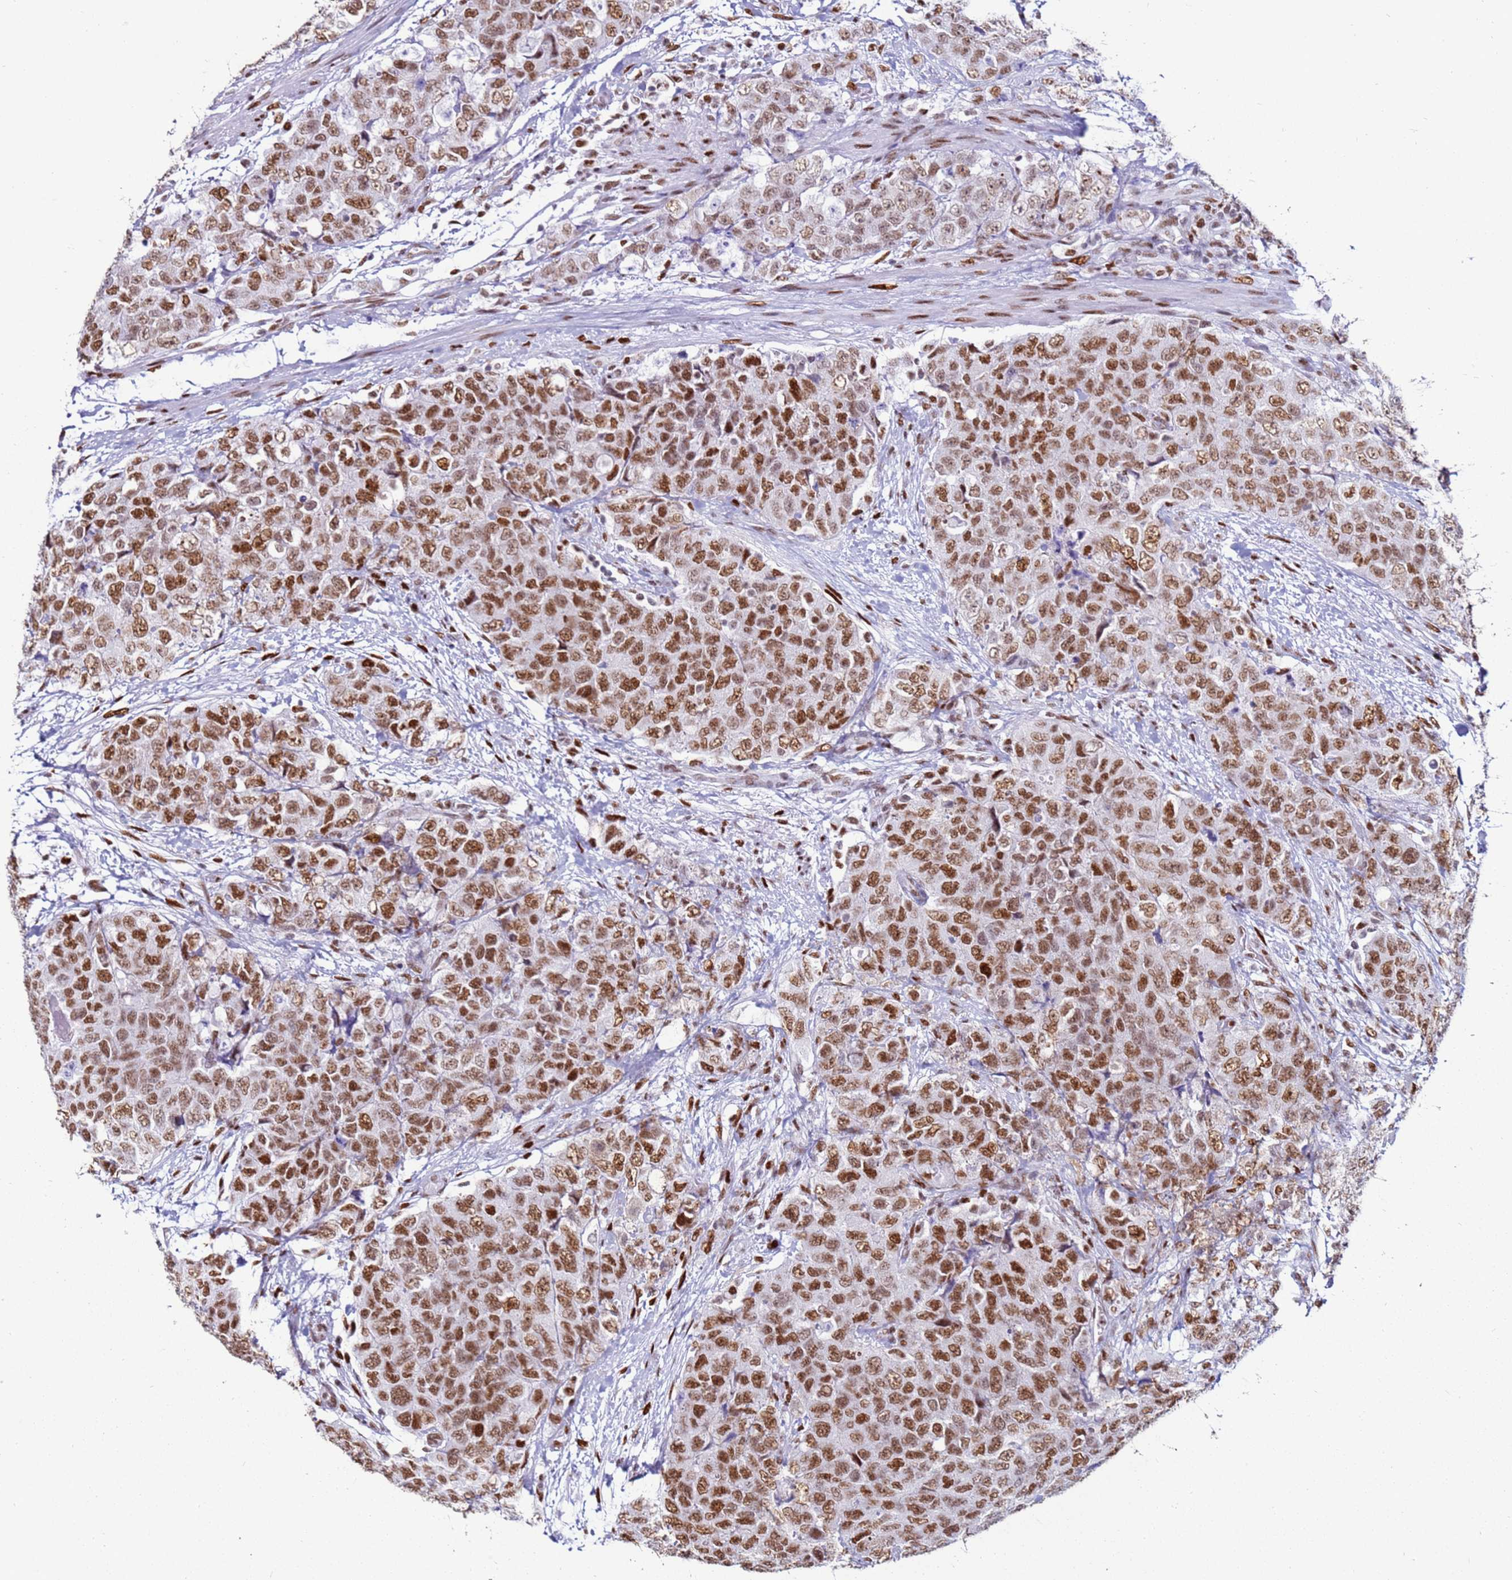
{"staining": {"intensity": "moderate", "quantity": ">75%", "location": "nuclear"}, "tissue": "urothelial cancer", "cell_type": "Tumor cells", "image_type": "cancer", "snomed": [{"axis": "morphology", "description": "Urothelial carcinoma, High grade"}, {"axis": "topography", "description": "Urinary bladder"}], "caption": "Immunohistochemical staining of human urothelial cancer shows moderate nuclear protein staining in approximately >75% of tumor cells. (Brightfield microscopy of DAB IHC at high magnification).", "gene": "KPNA4", "patient": {"sex": "female", "age": 78}}